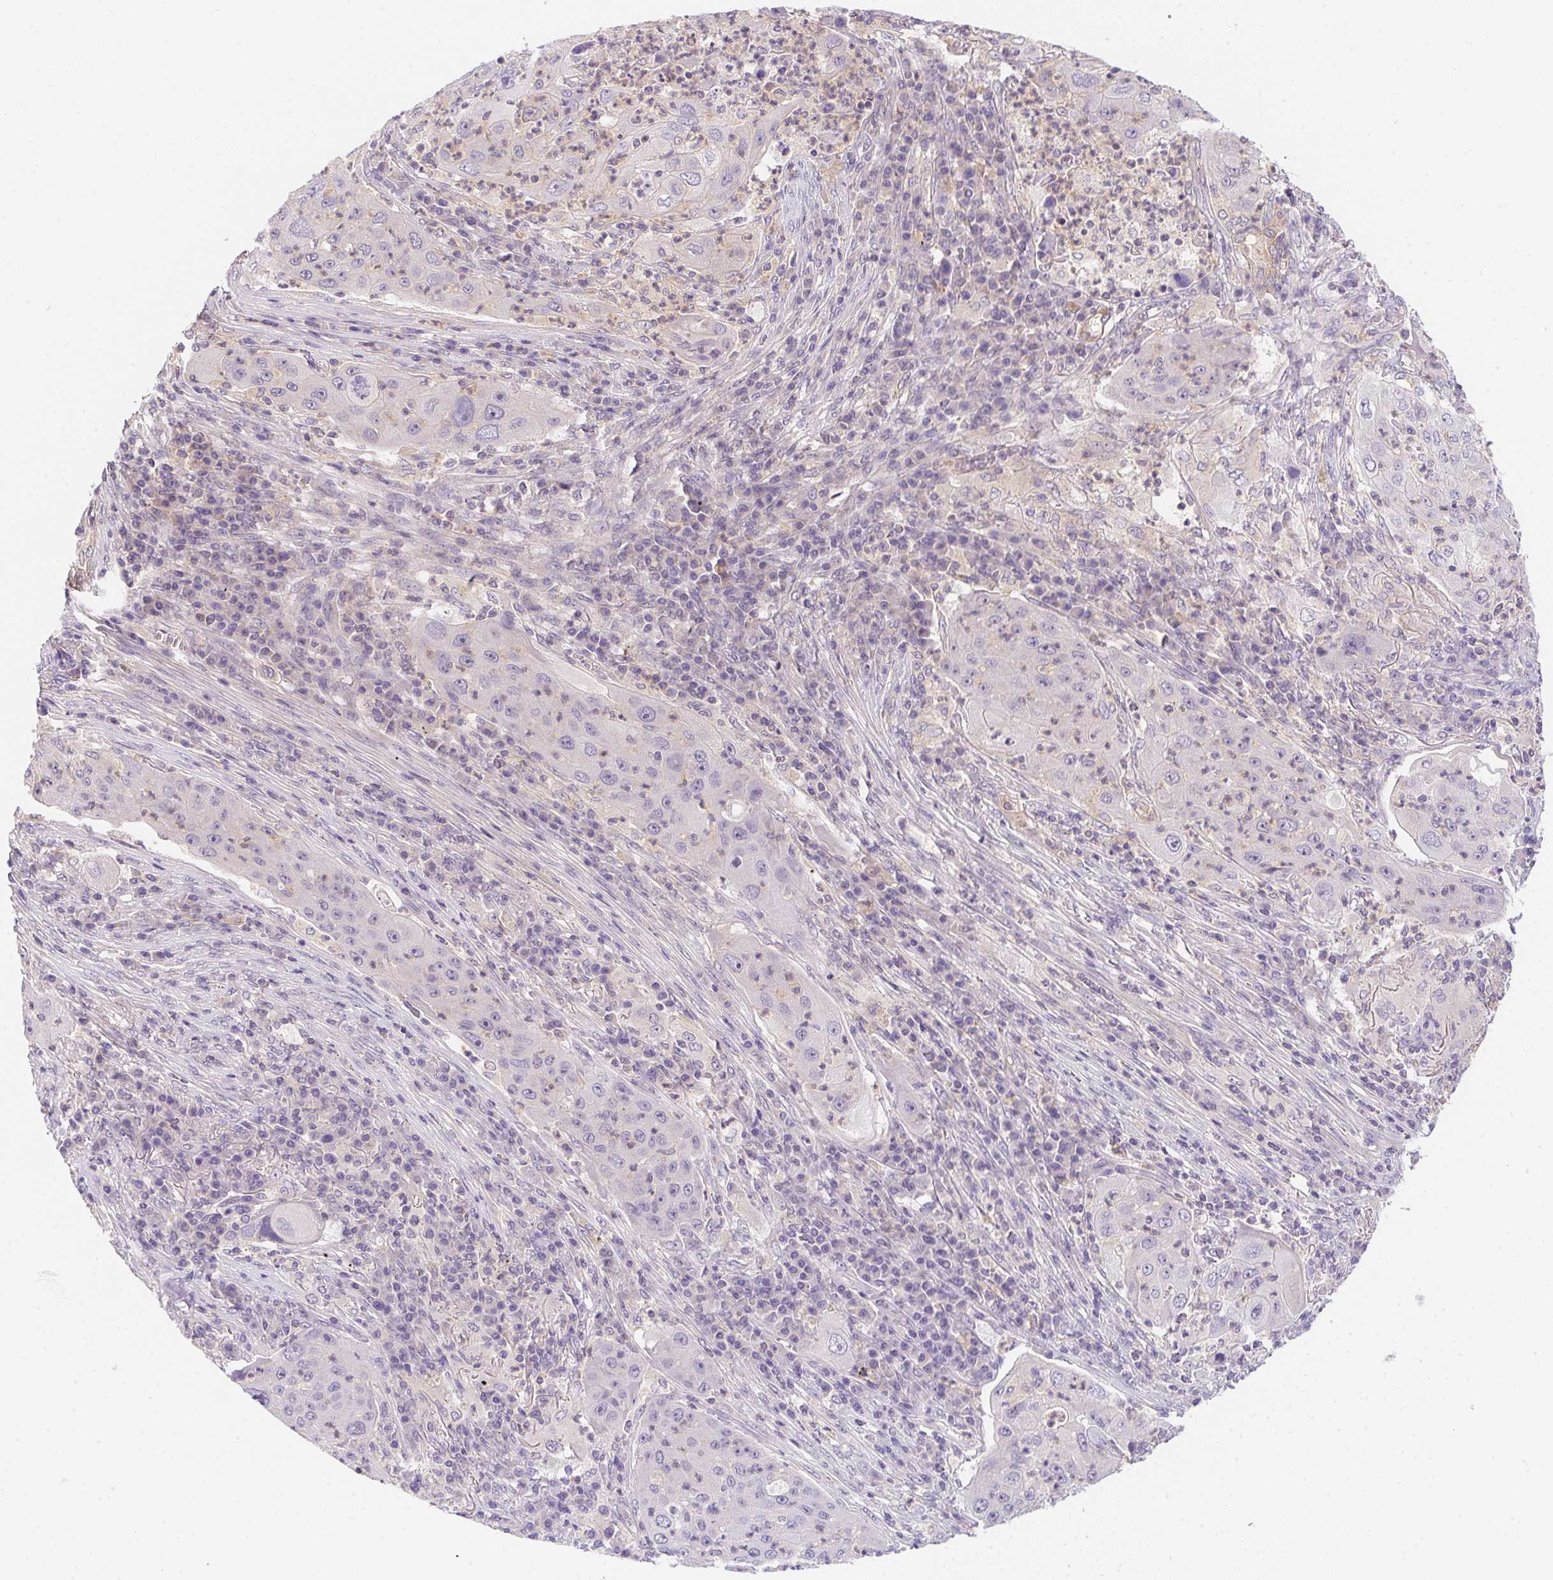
{"staining": {"intensity": "negative", "quantity": "none", "location": "none"}, "tissue": "lung cancer", "cell_type": "Tumor cells", "image_type": "cancer", "snomed": [{"axis": "morphology", "description": "Squamous cell carcinoma, NOS"}, {"axis": "topography", "description": "Lung"}], "caption": "There is no significant expression in tumor cells of lung squamous cell carcinoma.", "gene": "PRKAA1", "patient": {"sex": "female", "age": 59}}